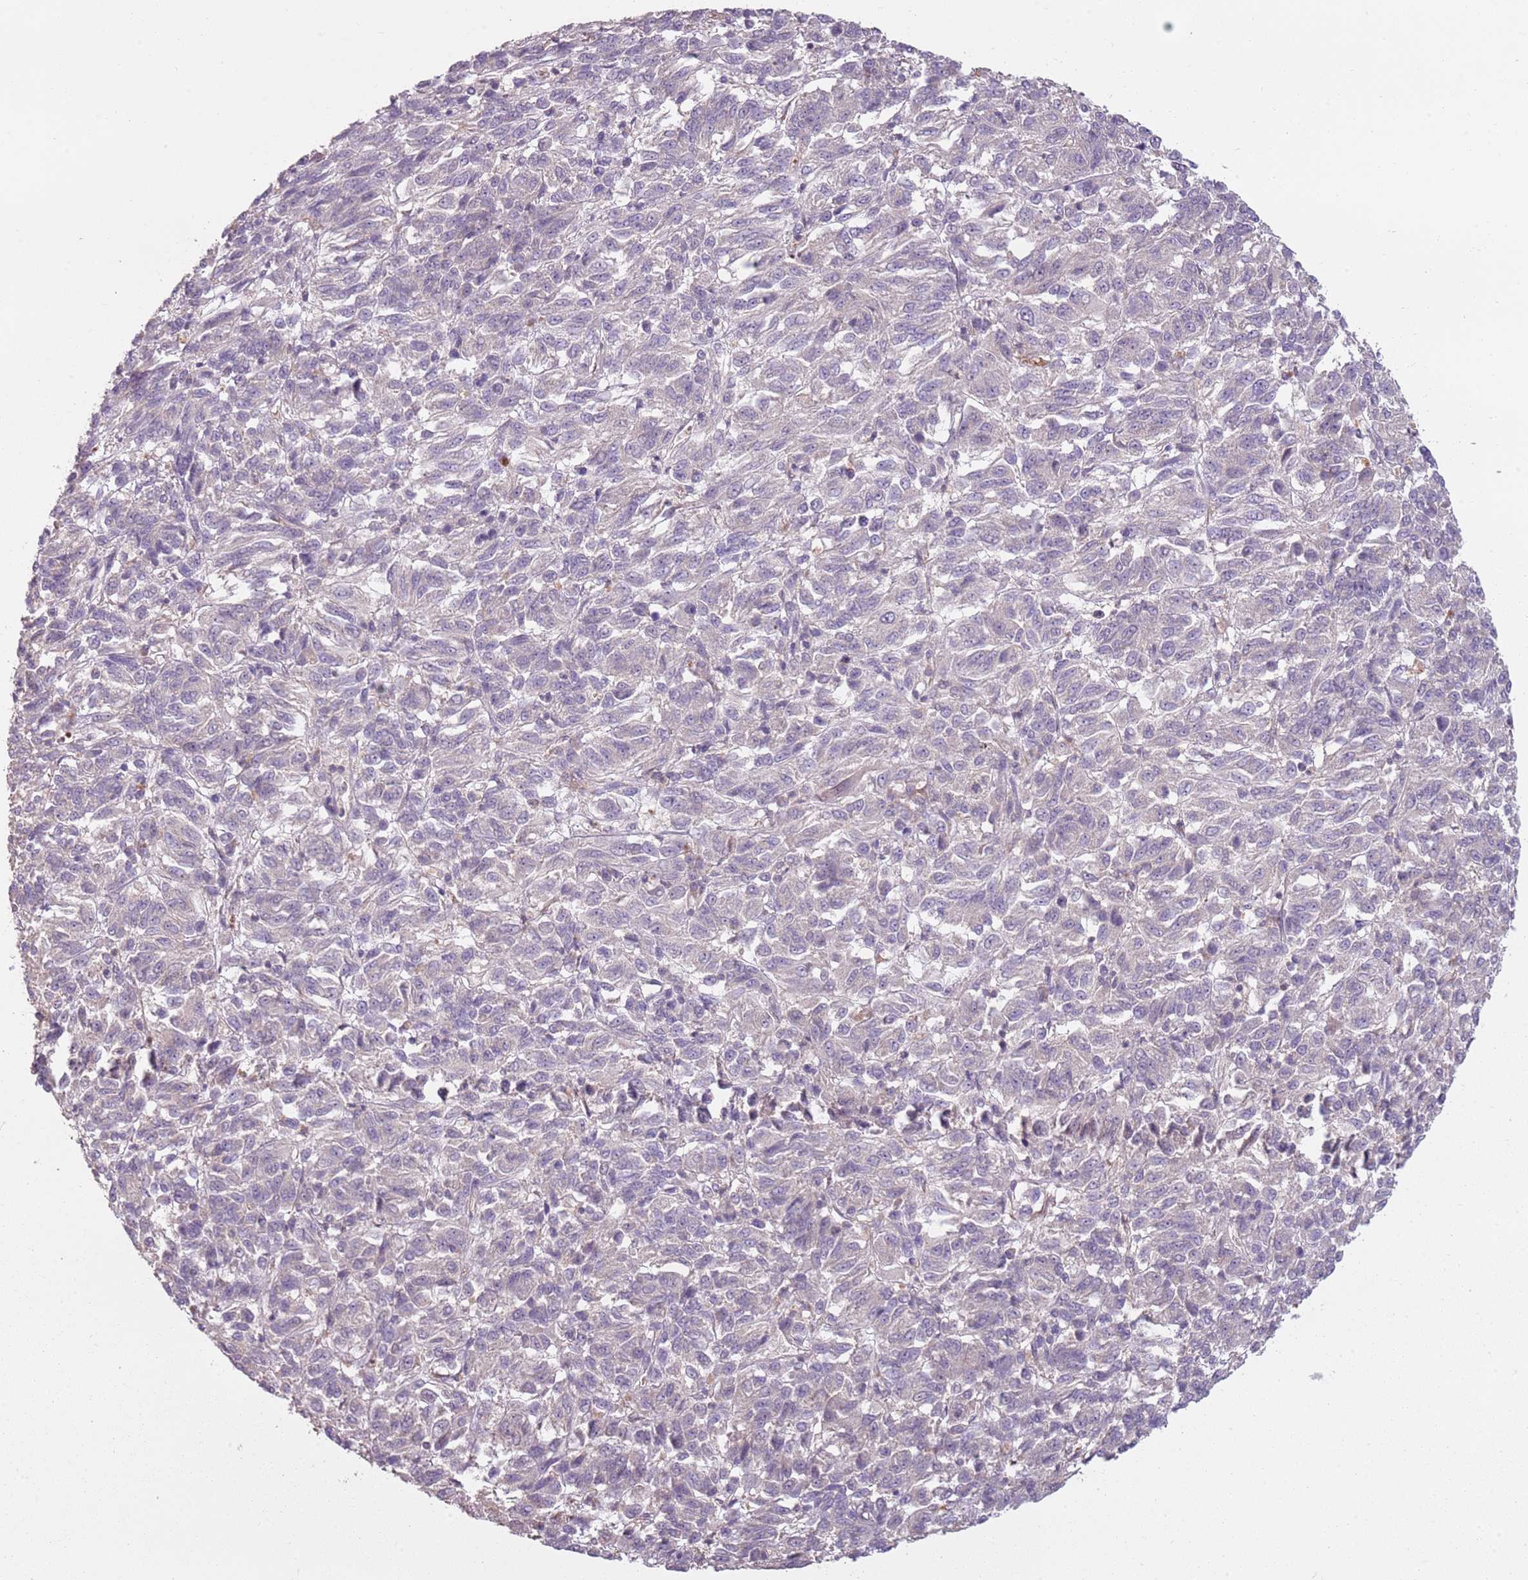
{"staining": {"intensity": "negative", "quantity": "none", "location": "none"}, "tissue": "melanoma", "cell_type": "Tumor cells", "image_type": "cancer", "snomed": [{"axis": "morphology", "description": "Malignant melanoma, Metastatic site"}, {"axis": "topography", "description": "Lung"}], "caption": "The histopathology image displays no staining of tumor cells in malignant melanoma (metastatic site).", "gene": "TEKT4", "patient": {"sex": "male", "age": 64}}